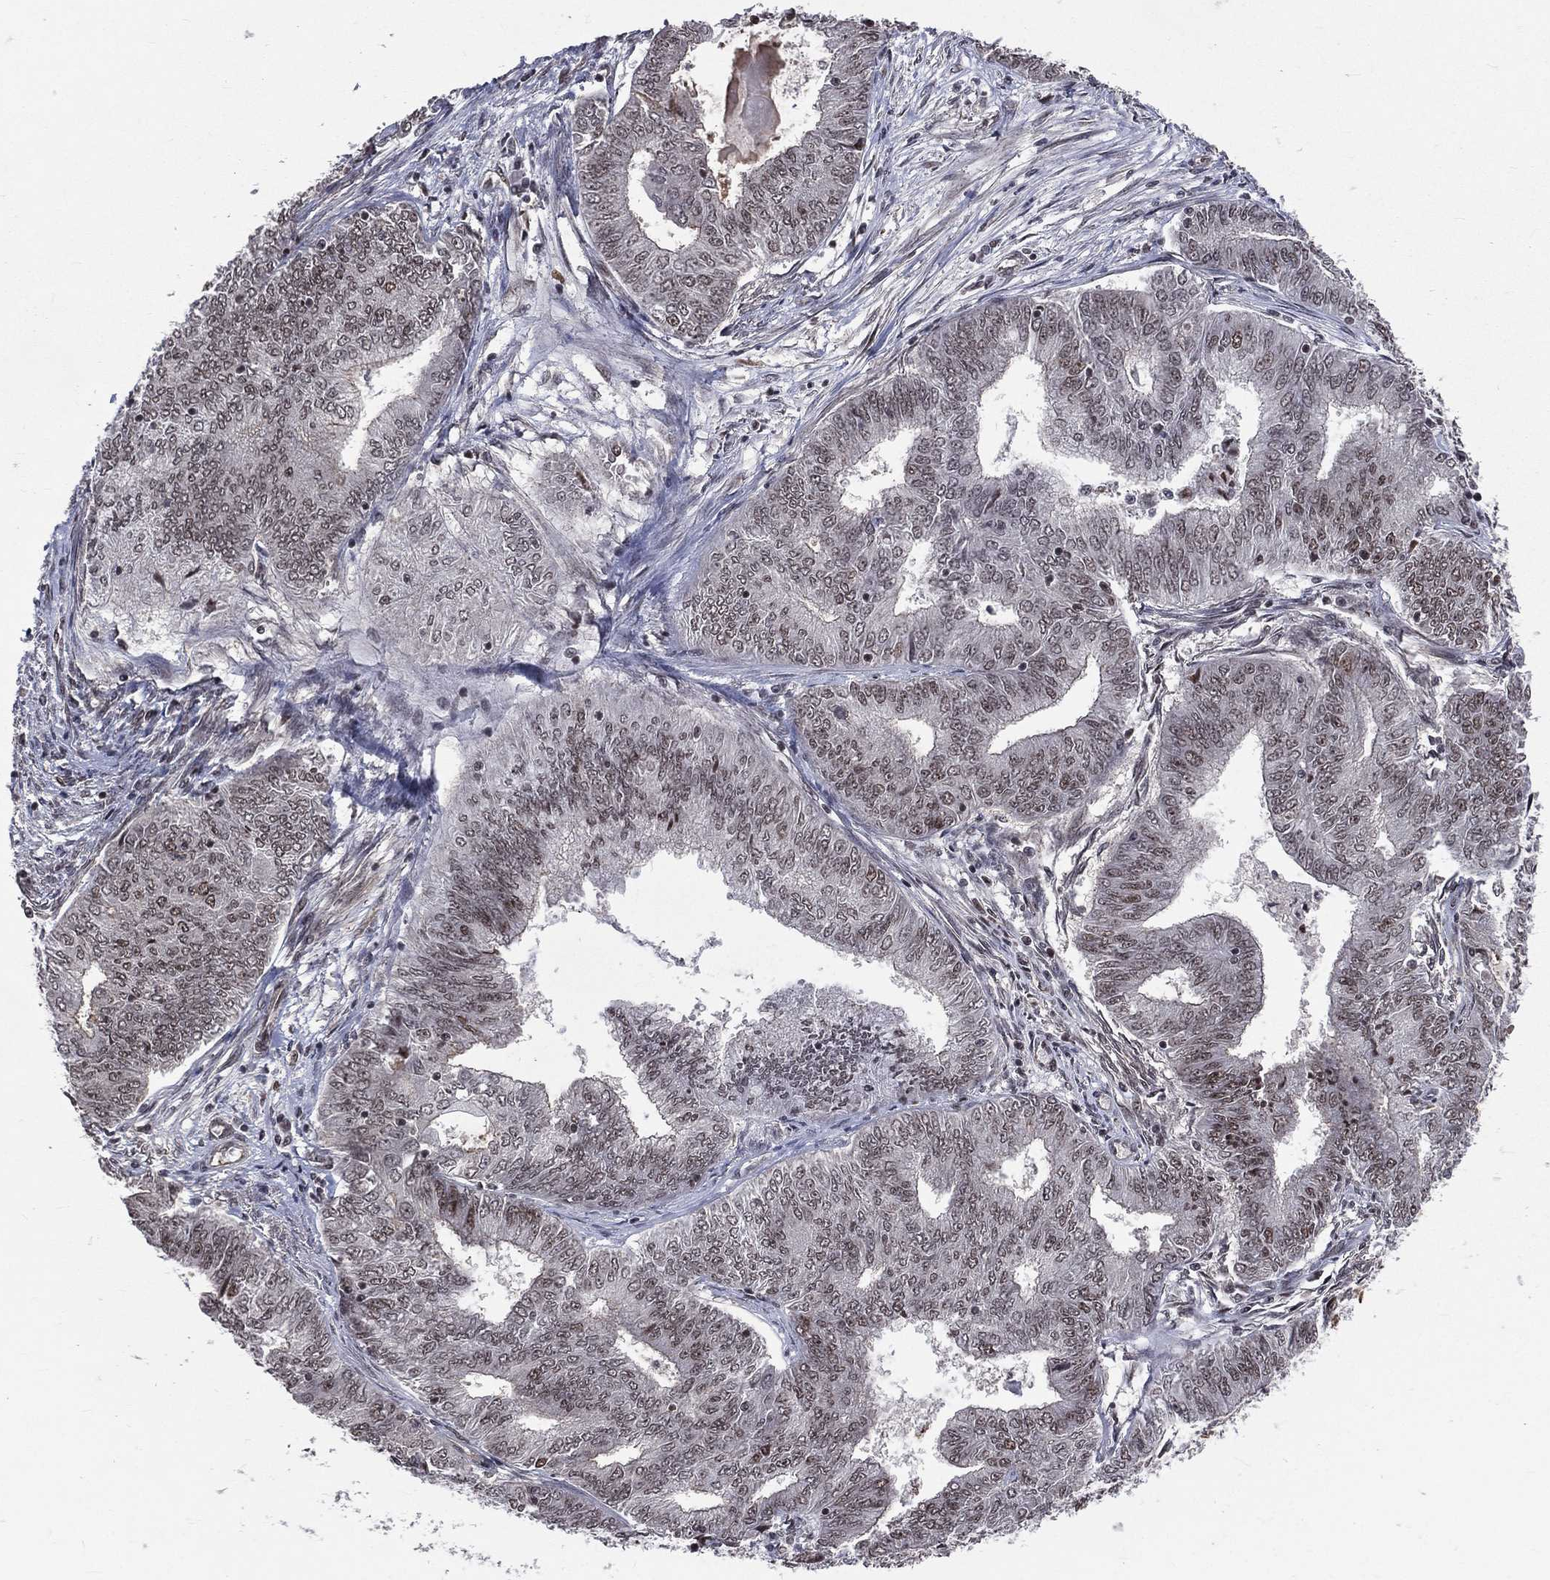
{"staining": {"intensity": "weak", "quantity": "25%-75%", "location": "nuclear"}, "tissue": "endometrial cancer", "cell_type": "Tumor cells", "image_type": "cancer", "snomed": [{"axis": "morphology", "description": "Adenocarcinoma, NOS"}, {"axis": "topography", "description": "Endometrium"}], "caption": "Adenocarcinoma (endometrial) tissue shows weak nuclear staining in approximately 25%-75% of tumor cells, visualized by immunohistochemistry. The staining was performed using DAB (3,3'-diaminobenzidine), with brown indicating positive protein expression. Nuclei are stained blue with hematoxylin.", "gene": "SMC3", "patient": {"sex": "female", "age": 62}}